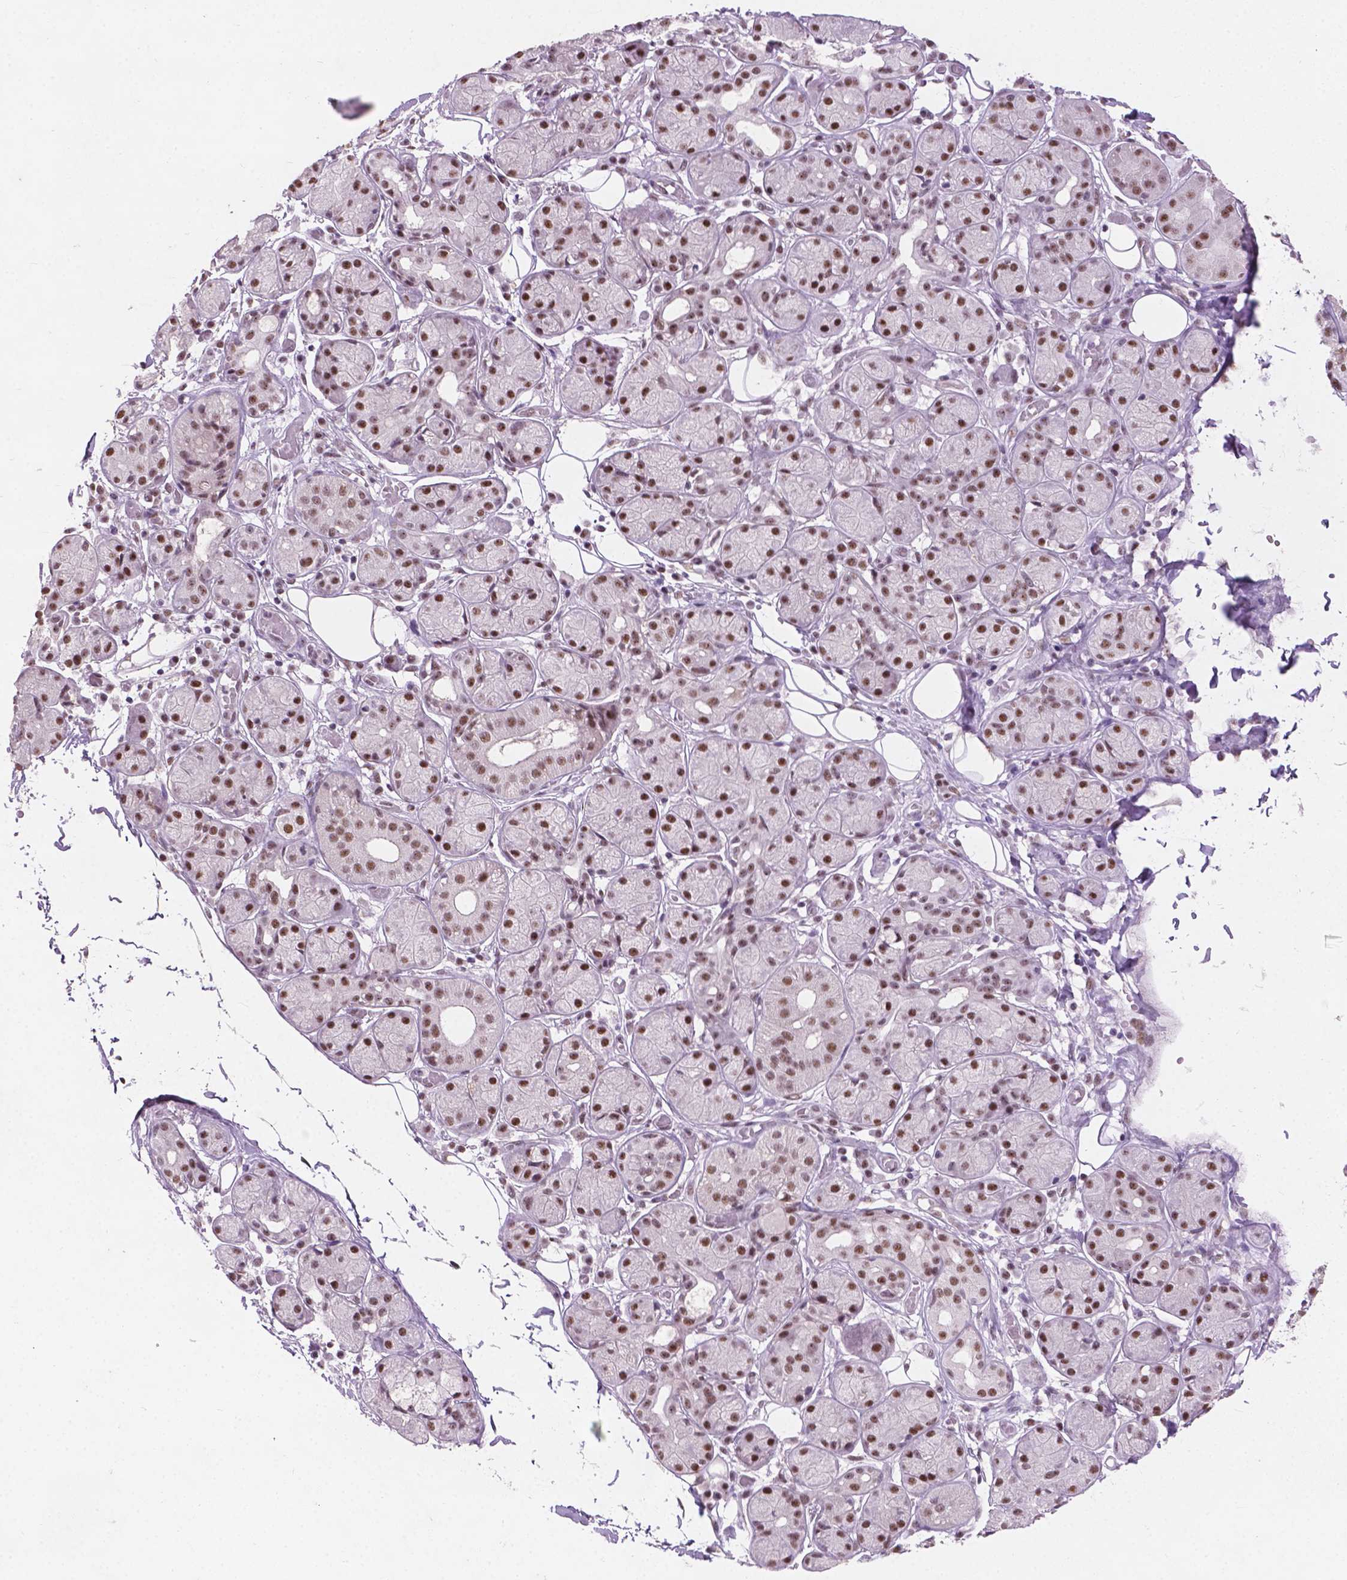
{"staining": {"intensity": "moderate", "quantity": ">75%", "location": "nuclear"}, "tissue": "salivary gland", "cell_type": "Glandular cells", "image_type": "normal", "snomed": [{"axis": "morphology", "description": "Normal tissue, NOS"}, {"axis": "topography", "description": "Salivary gland"}, {"axis": "topography", "description": "Peripheral nerve tissue"}], "caption": "Immunohistochemistry (IHC) histopathology image of benign salivary gland: salivary gland stained using IHC displays medium levels of moderate protein expression localized specifically in the nuclear of glandular cells, appearing as a nuclear brown color.", "gene": "COIL", "patient": {"sex": "male", "age": 71}}